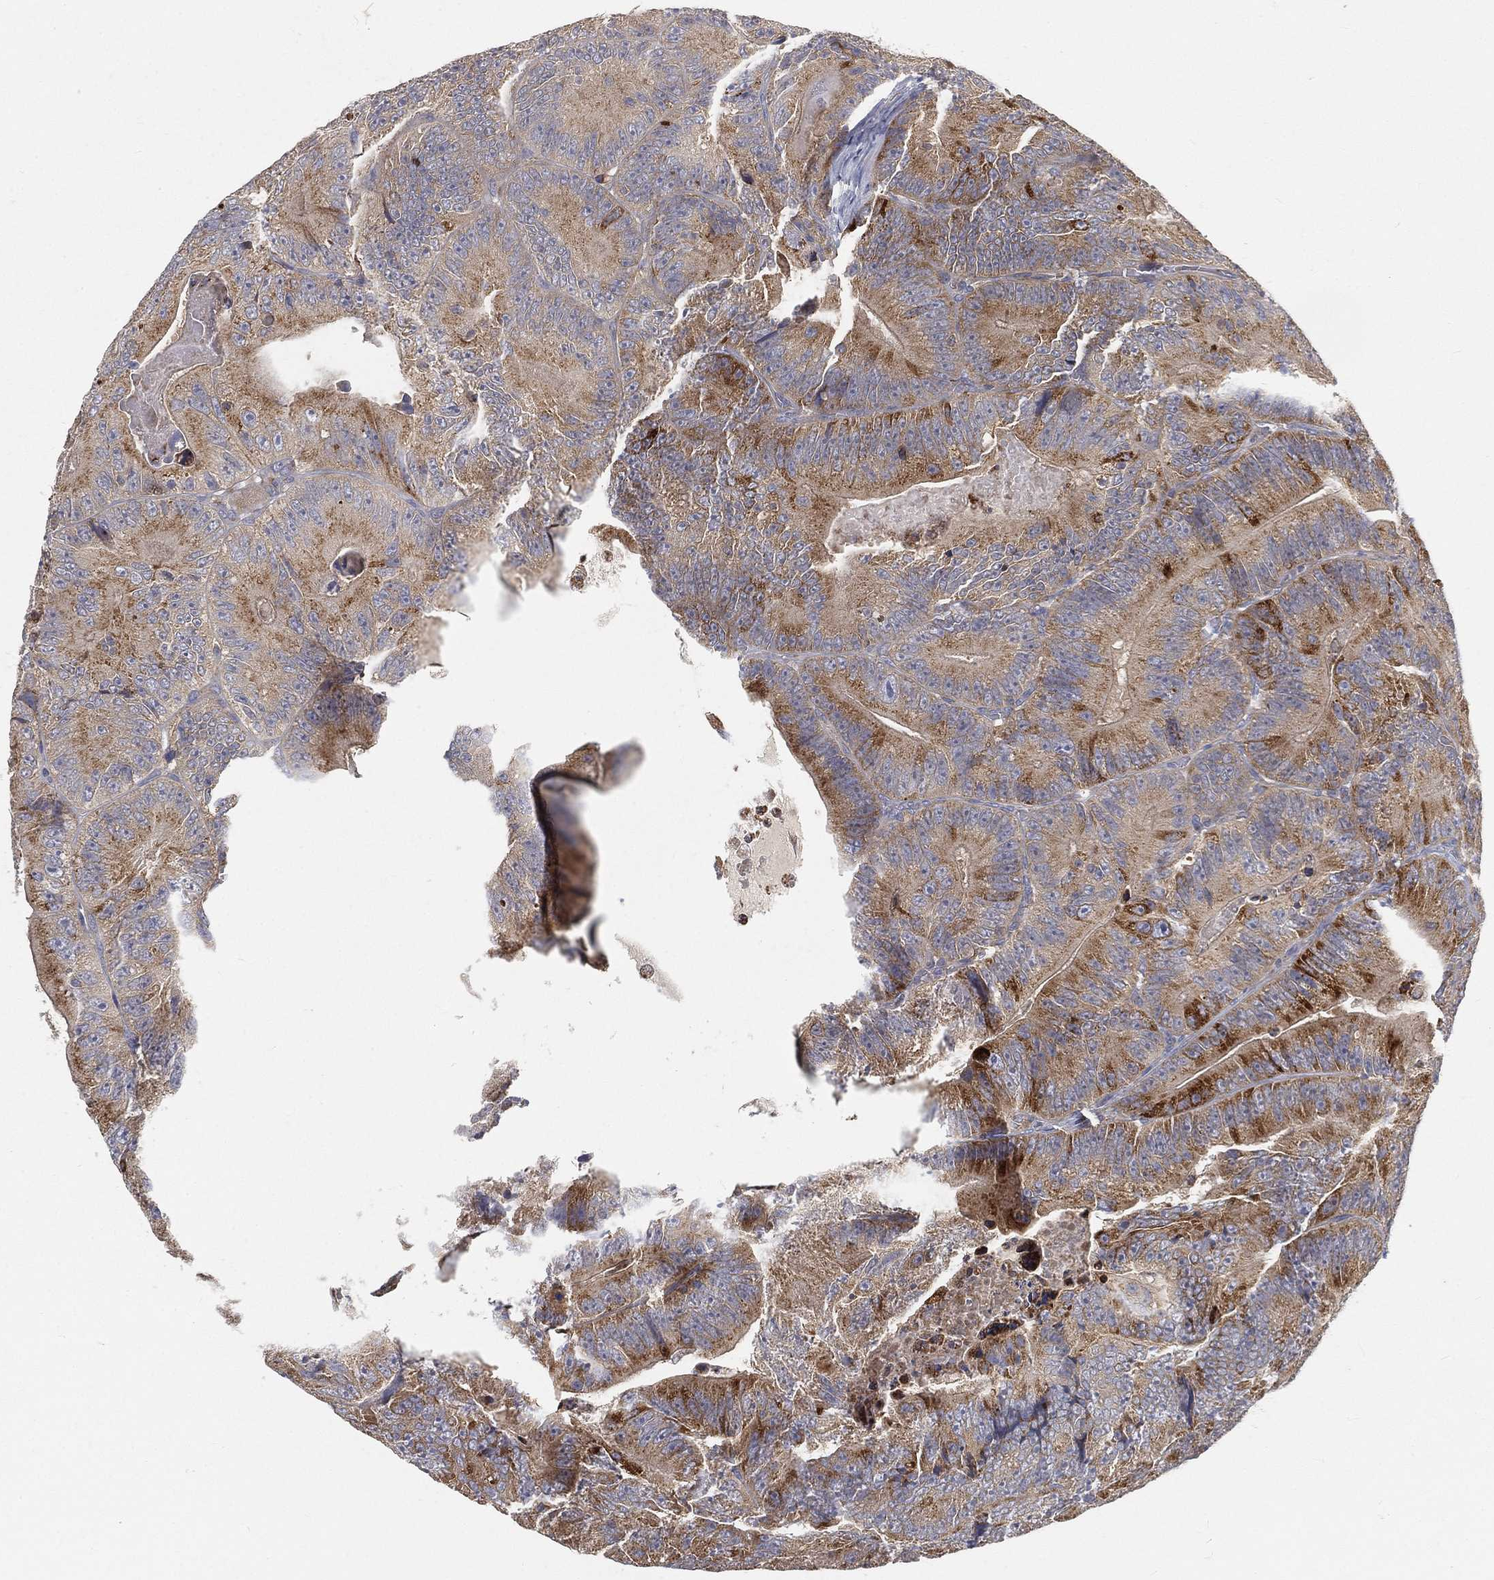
{"staining": {"intensity": "strong", "quantity": "25%-75%", "location": "cytoplasmic/membranous"}, "tissue": "colorectal cancer", "cell_type": "Tumor cells", "image_type": "cancer", "snomed": [{"axis": "morphology", "description": "Adenocarcinoma, NOS"}, {"axis": "topography", "description": "Colon"}], "caption": "Colorectal adenocarcinoma stained for a protein exhibits strong cytoplasmic/membranous positivity in tumor cells.", "gene": "CTSL", "patient": {"sex": "female", "age": 86}}